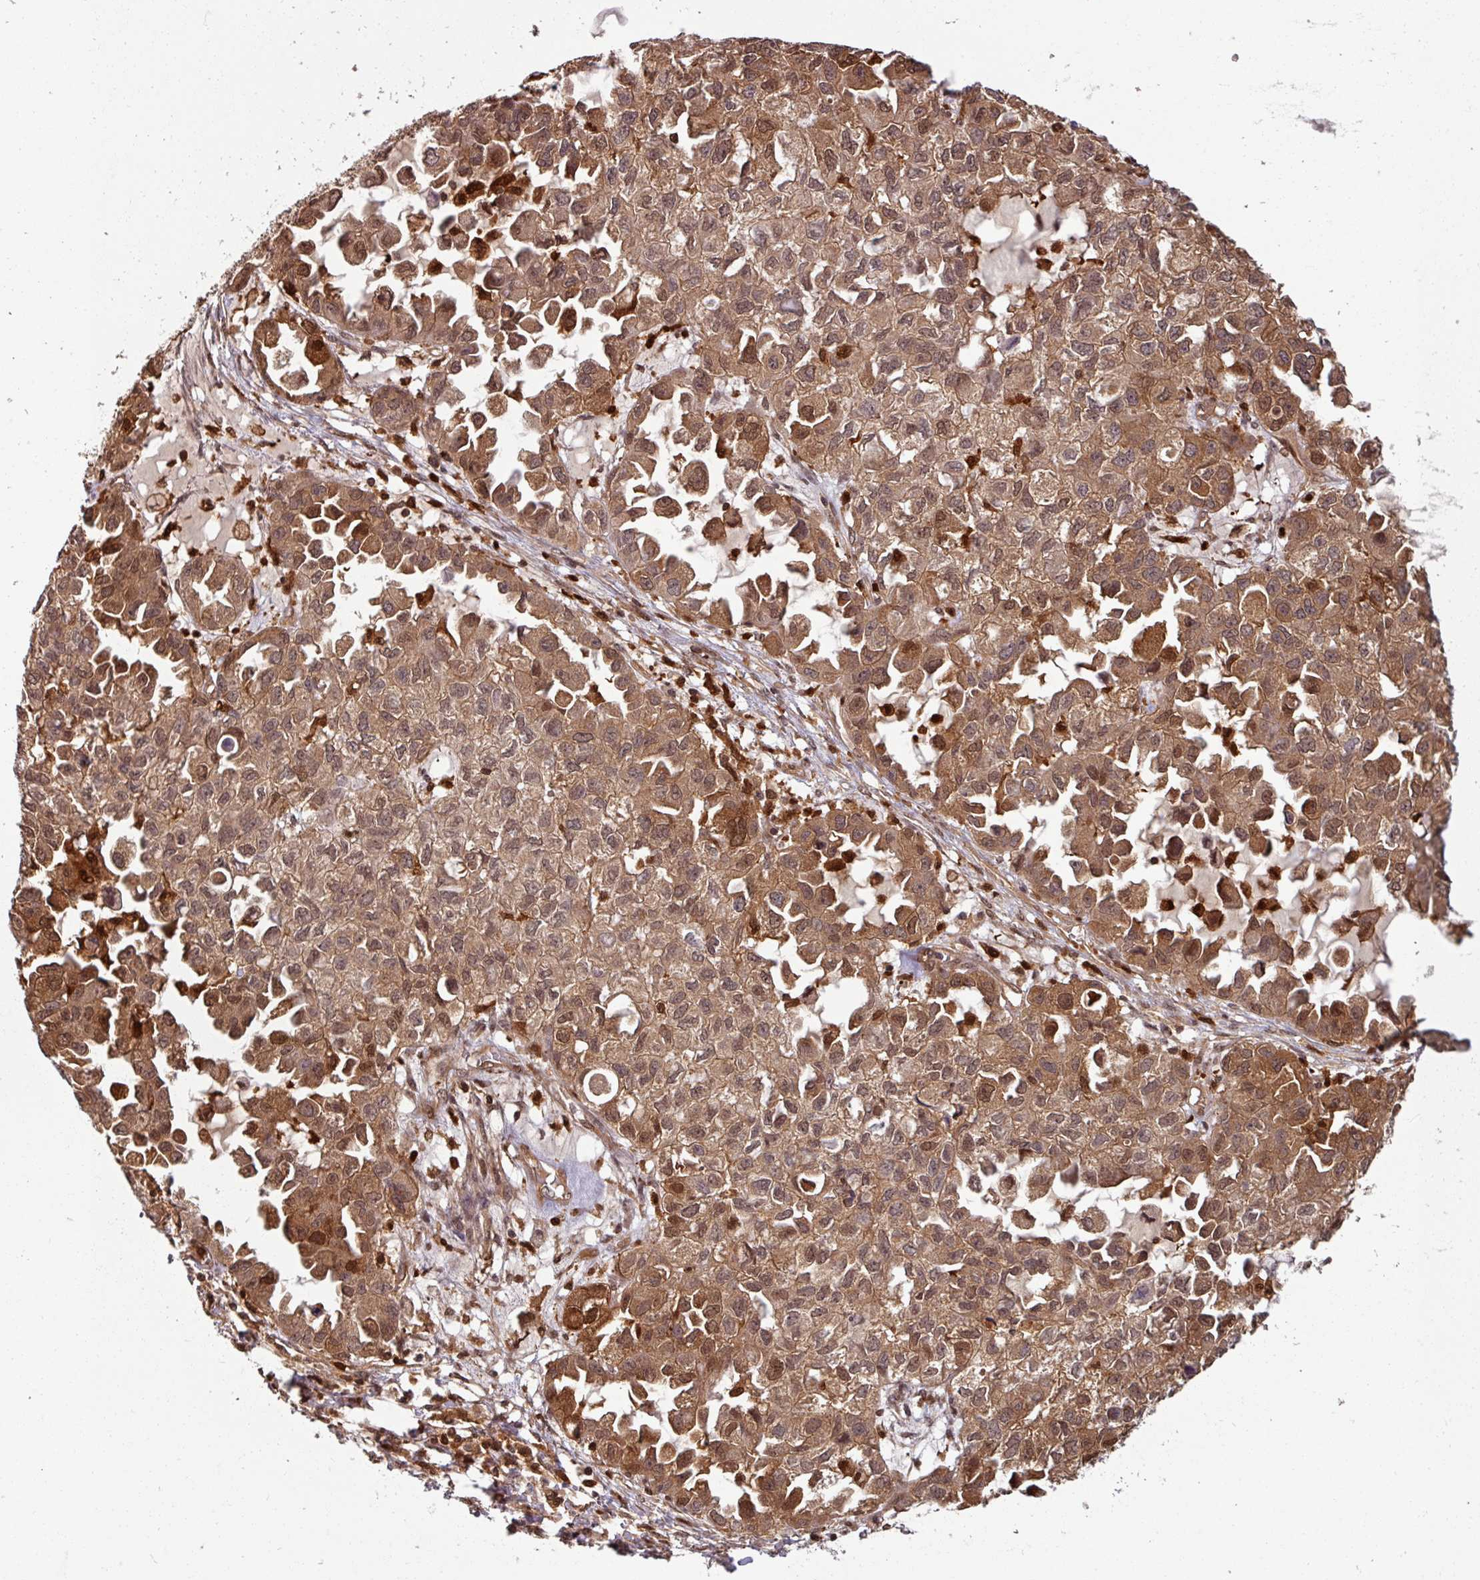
{"staining": {"intensity": "moderate", "quantity": ">75%", "location": "cytoplasmic/membranous,nuclear"}, "tissue": "ovarian cancer", "cell_type": "Tumor cells", "image_type": "cancer", "snomed": [{"axis": "morphology", "description": "Cystadenocarcinoma, serous, NOS"}, {"axis": "topography", "description": "Ovary"}], "caption": "Ovarian cancer stained for a protein displays moderate cytoplasmic/membranous and nuclear positivity in tumor cells.", "gene": "KCTD11", "patient": {"sex": "female", "age": 84}}